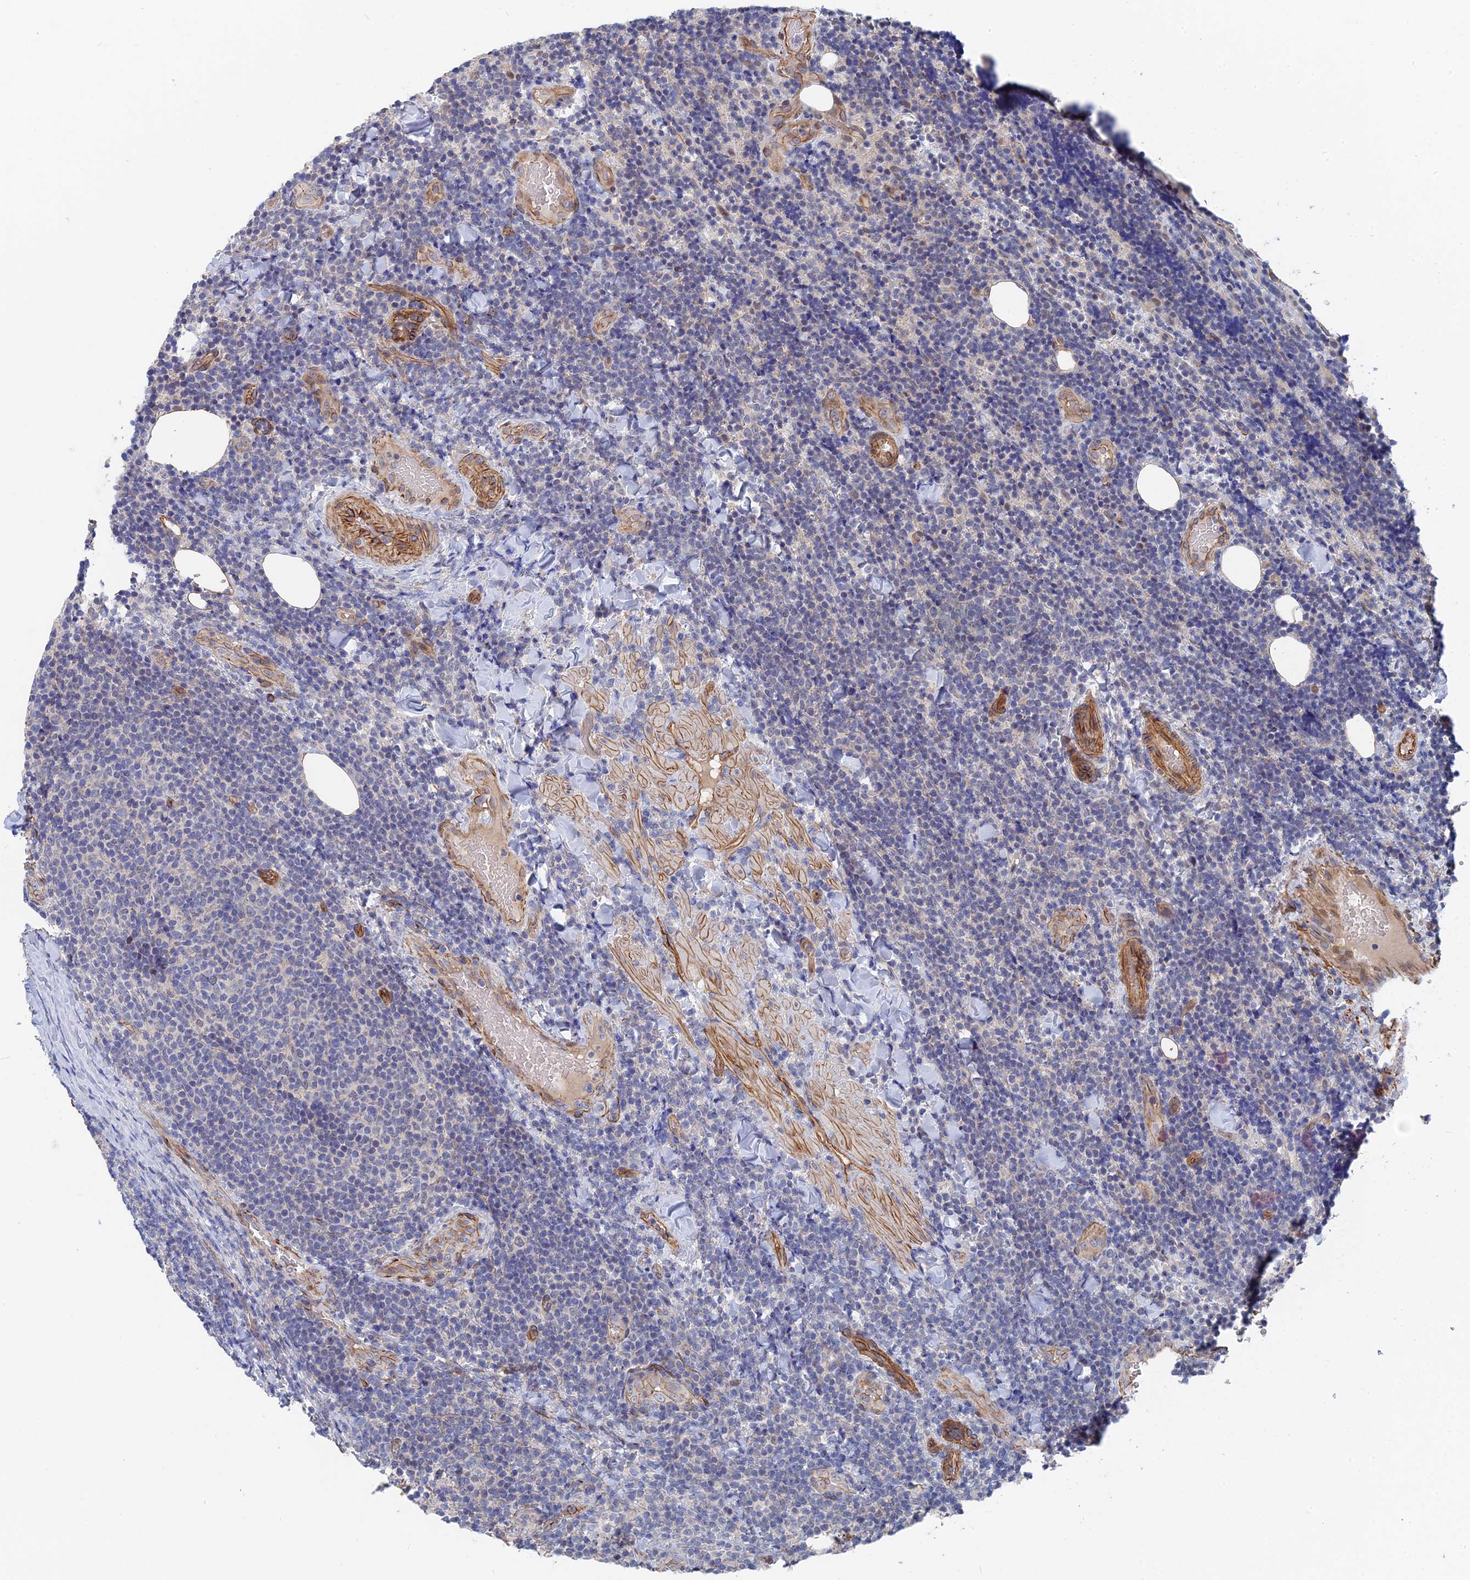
{"staining": {"intensity": "negative", "quantity": "none", "location": "none"}, "tissue": "lymphoma", "cell_type": "Tumor cells", "image_type": "cancer", "snomed": [{"axis": "morphology", "description": "Malignant lymphoma, non-Hodgkin's type, Low grade"}, {"axis": "topography", "description": "Lymph node"}], "caption": "High power microscopy histopathology image of an IHC micrograph of low-grade malignant lymphoma, non-Hodgkin's type, revealing no significant expression in tumor cells.", "gene": "MTHFSD", "patient": {"sex": "male", "age": 66}}